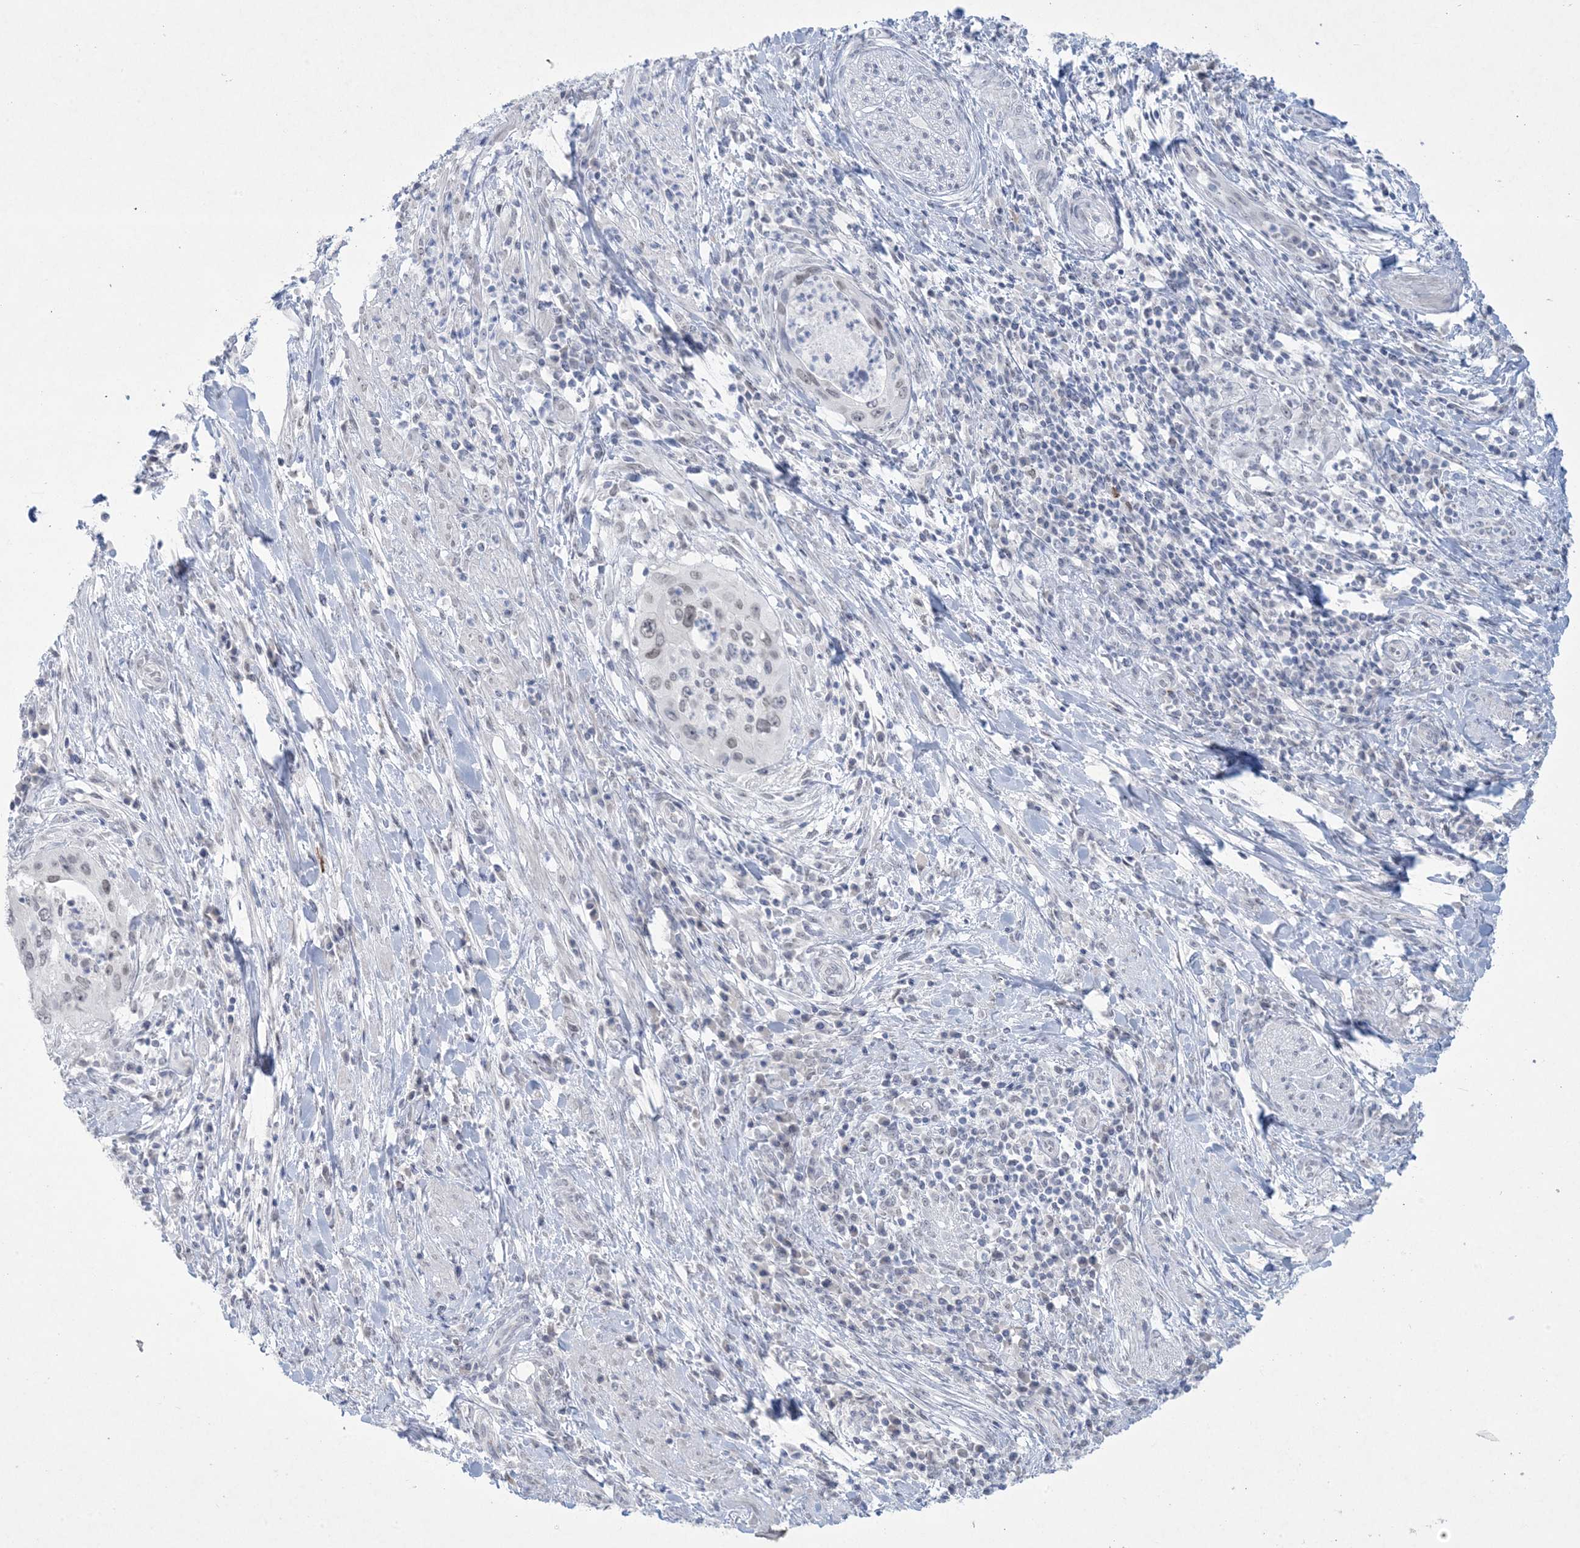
{"staining": {"intensity": "weak", "quantity": "<25%", "location": "nuclear"}, "tissue": "cervical cancer", "cell_type": "Tumor cells", "image_type": "cancer", "snomed": [{"axis": "morphology", "description": "Squamous cell carcinoma, NOS"}, {"axis": "topography", "description": "Cervix"}], "caption": "There is no significant expression in tumor cells of squamous cell carcinoma (cervical).", "gene": "HOMEZ", "patient": {"sex": "female", "age": 38}}